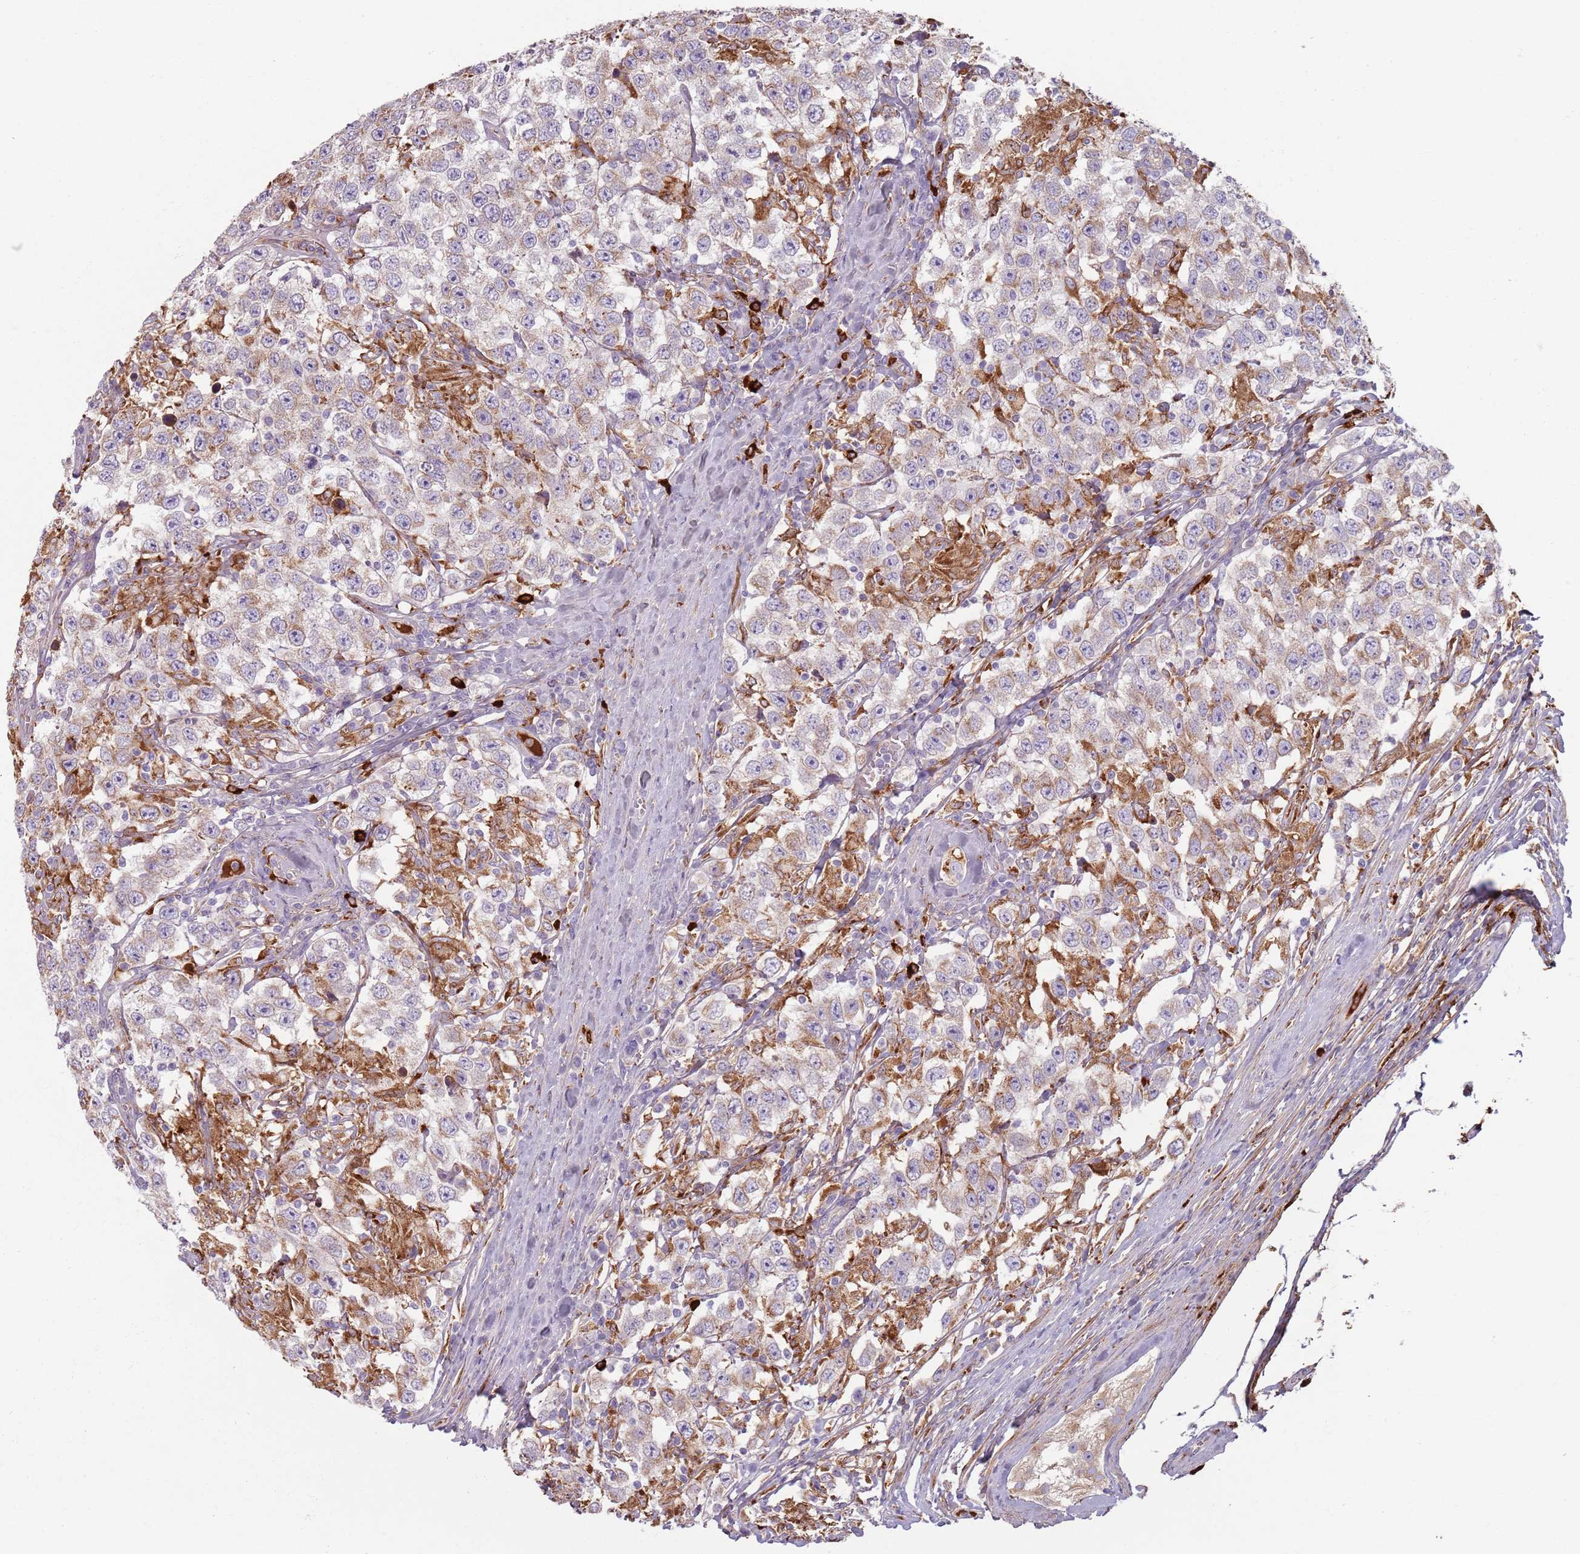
{"staining": {"intensity": "weak", "quantity": "<25%", "location": "cytoplasmic/membranous"}, "tissue": "testis cancer", "cell_type": "Tumor cells", "image_type": "cancer", "snomed": [{"axis": "morphology", "description": "Seminoma, NOS"}, {"axis": "topography", "description": "Testis"}], "caption": "A micrograph of human seminoma (testis) is negative for staining in tumor cells.", "gene": "COLGALT1", "patient": {"sex": "male", "age": 41}}